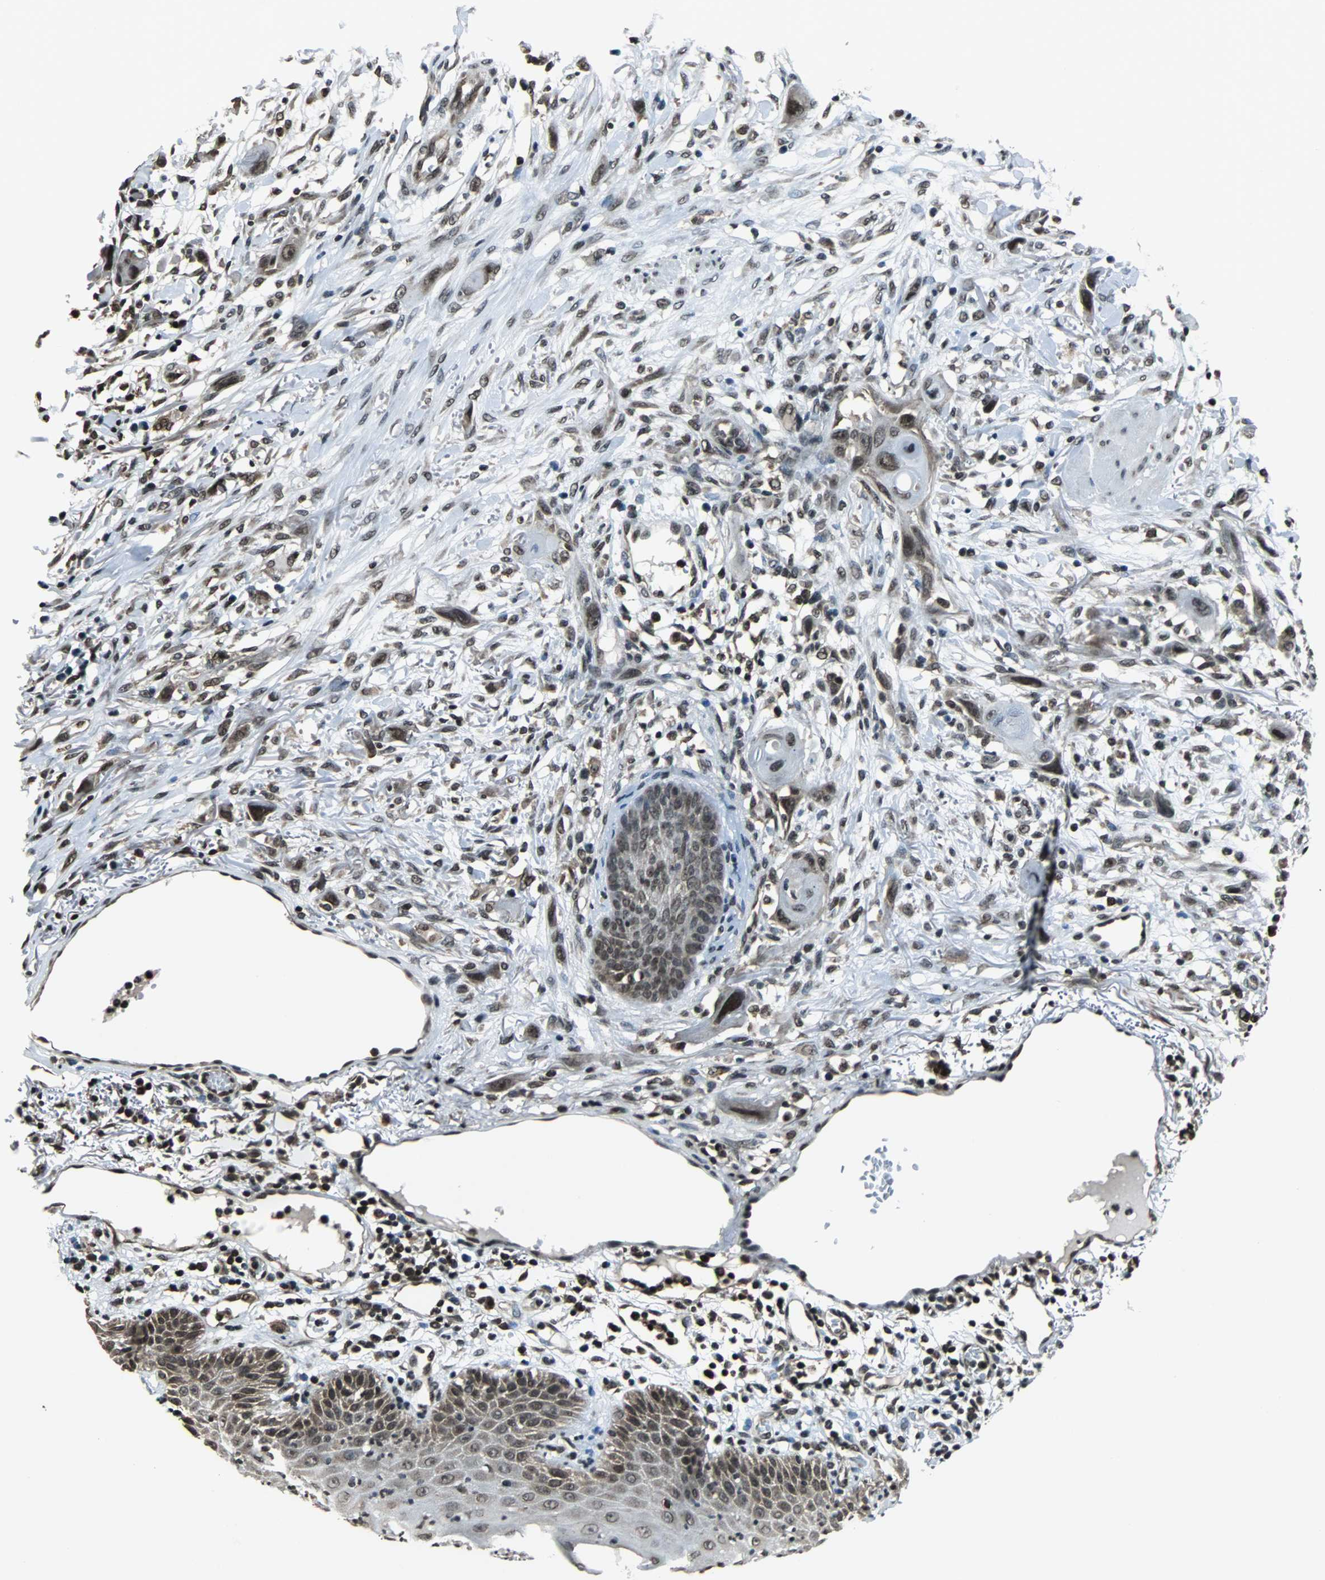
{"staining": {"intensity": "moderate", "quantity": ">75%", "location": "nuclear"}, "tissue": "skin cancer", "cell_type": "Tumor cells", "image_type": "cancer", "snomed": [{"axis": "morphology", "description": "Normal tissue, NOS"}, {"axis": "morphology", "description": "Squamous cell carcinoma, NOS"}, {"axis": "topography", "description": "Skin"}], "caption": "A brown stain labels moderate nuclear expression of a protein in human skin cancer (squamous cell carcinoma) tumor cells. (DAB (3,3'-diaminobenzidine) = brown stain, brightfield microscopy at high magnification).", "gene": "REST", "patient": {"sex": "female", "age": 59}}